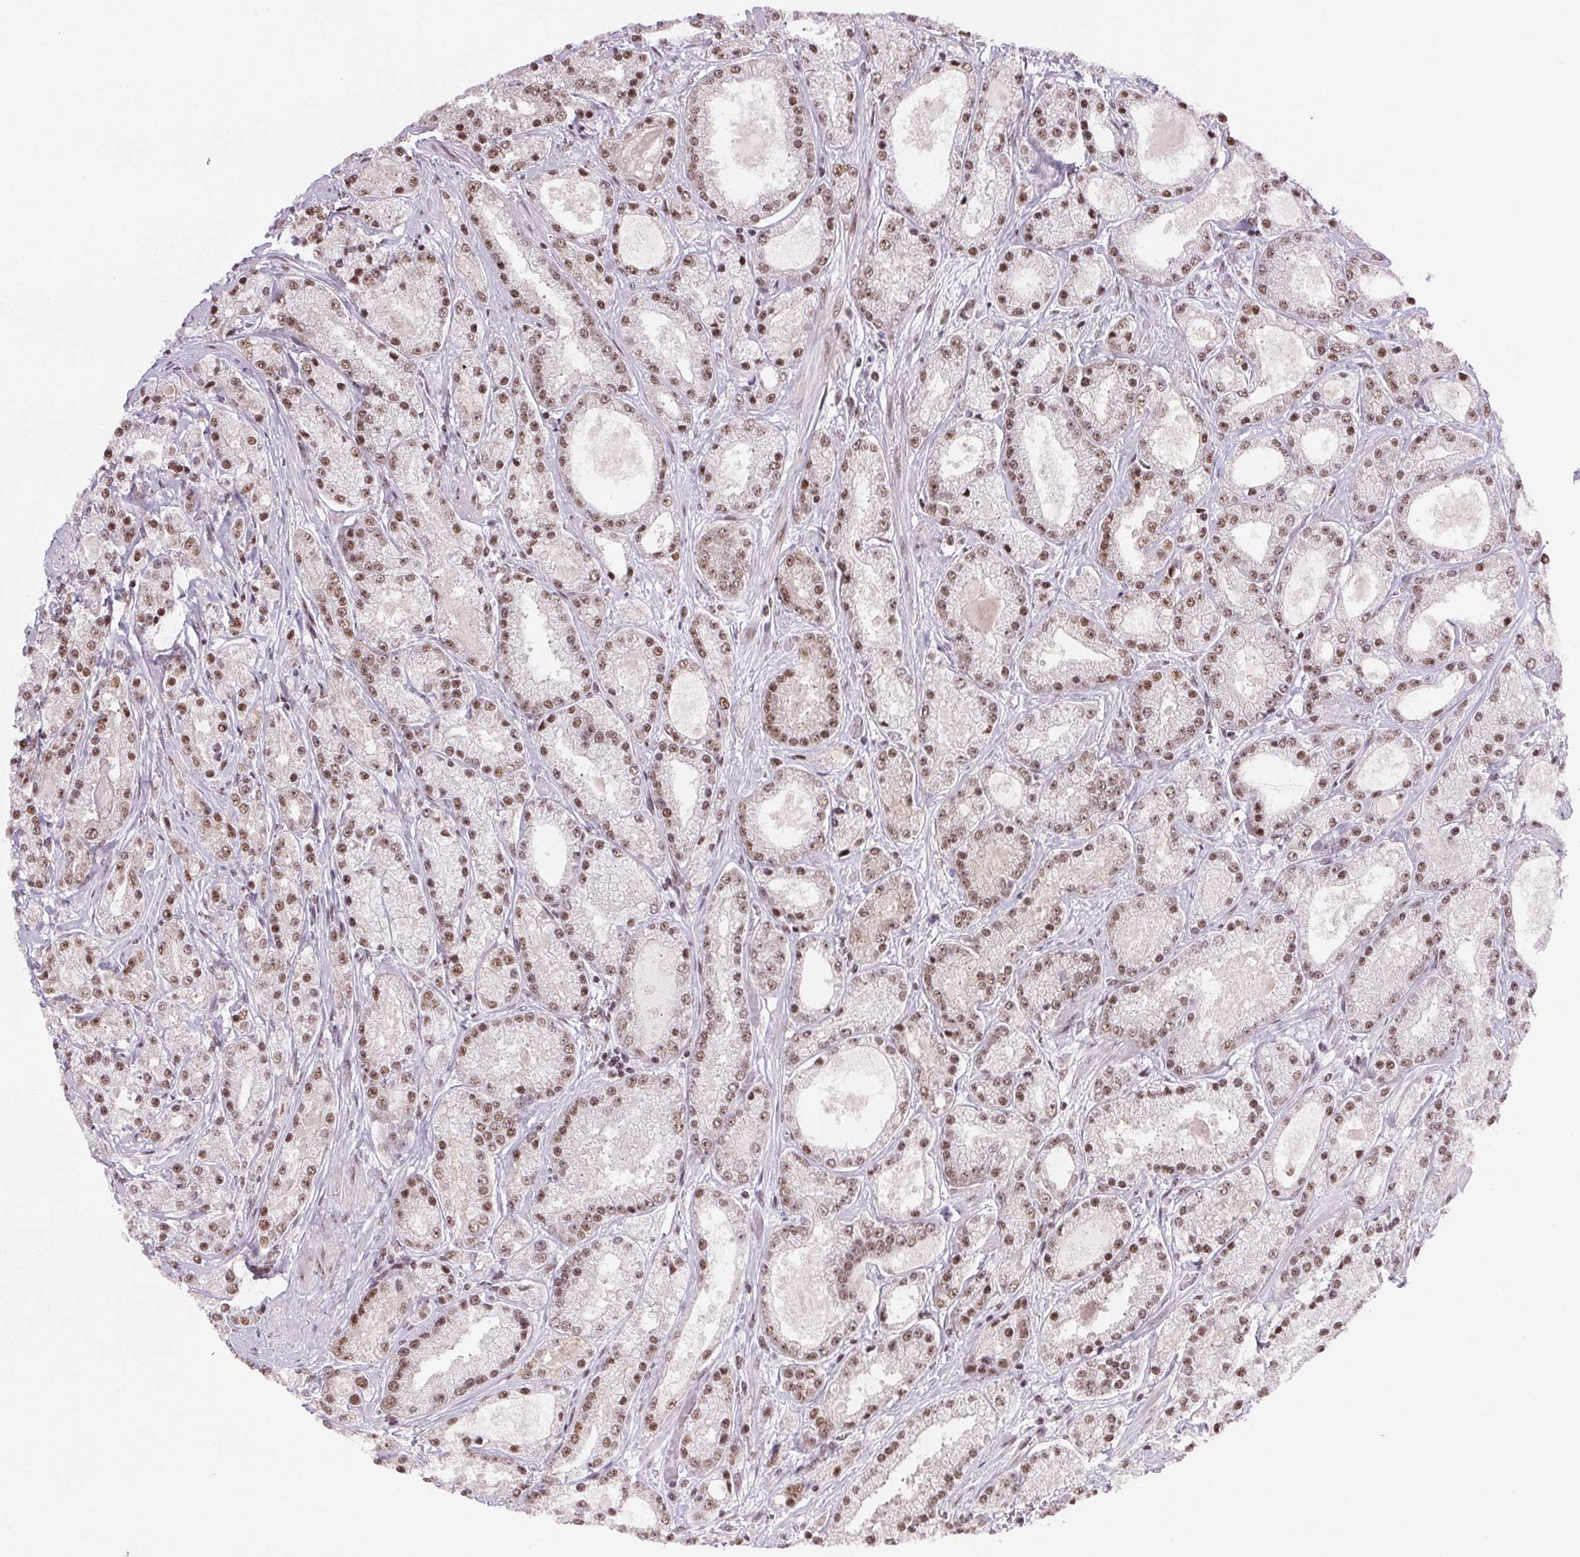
{"staining": {"intensity": "moderate", "quantity": ">75%", "location": "nuclear"}, "tissue": "prostate cancer", "cell_type": "Tumor cells", "image_type": "cancer", "snomed": [{"axis": "morphology", "description": "Adenocarcinoma, High grade"}, {"axis": "topography", "description": "Prostate"}], "caption": "DAB (3,3'-diaminobenzidine) immunohistochemical staining of human prostate cancer reveals moderate nuclear protein positivity in about >75% of tumor cells.", "gene": "IK", "patient": {"sex": "male", "age": 67}}